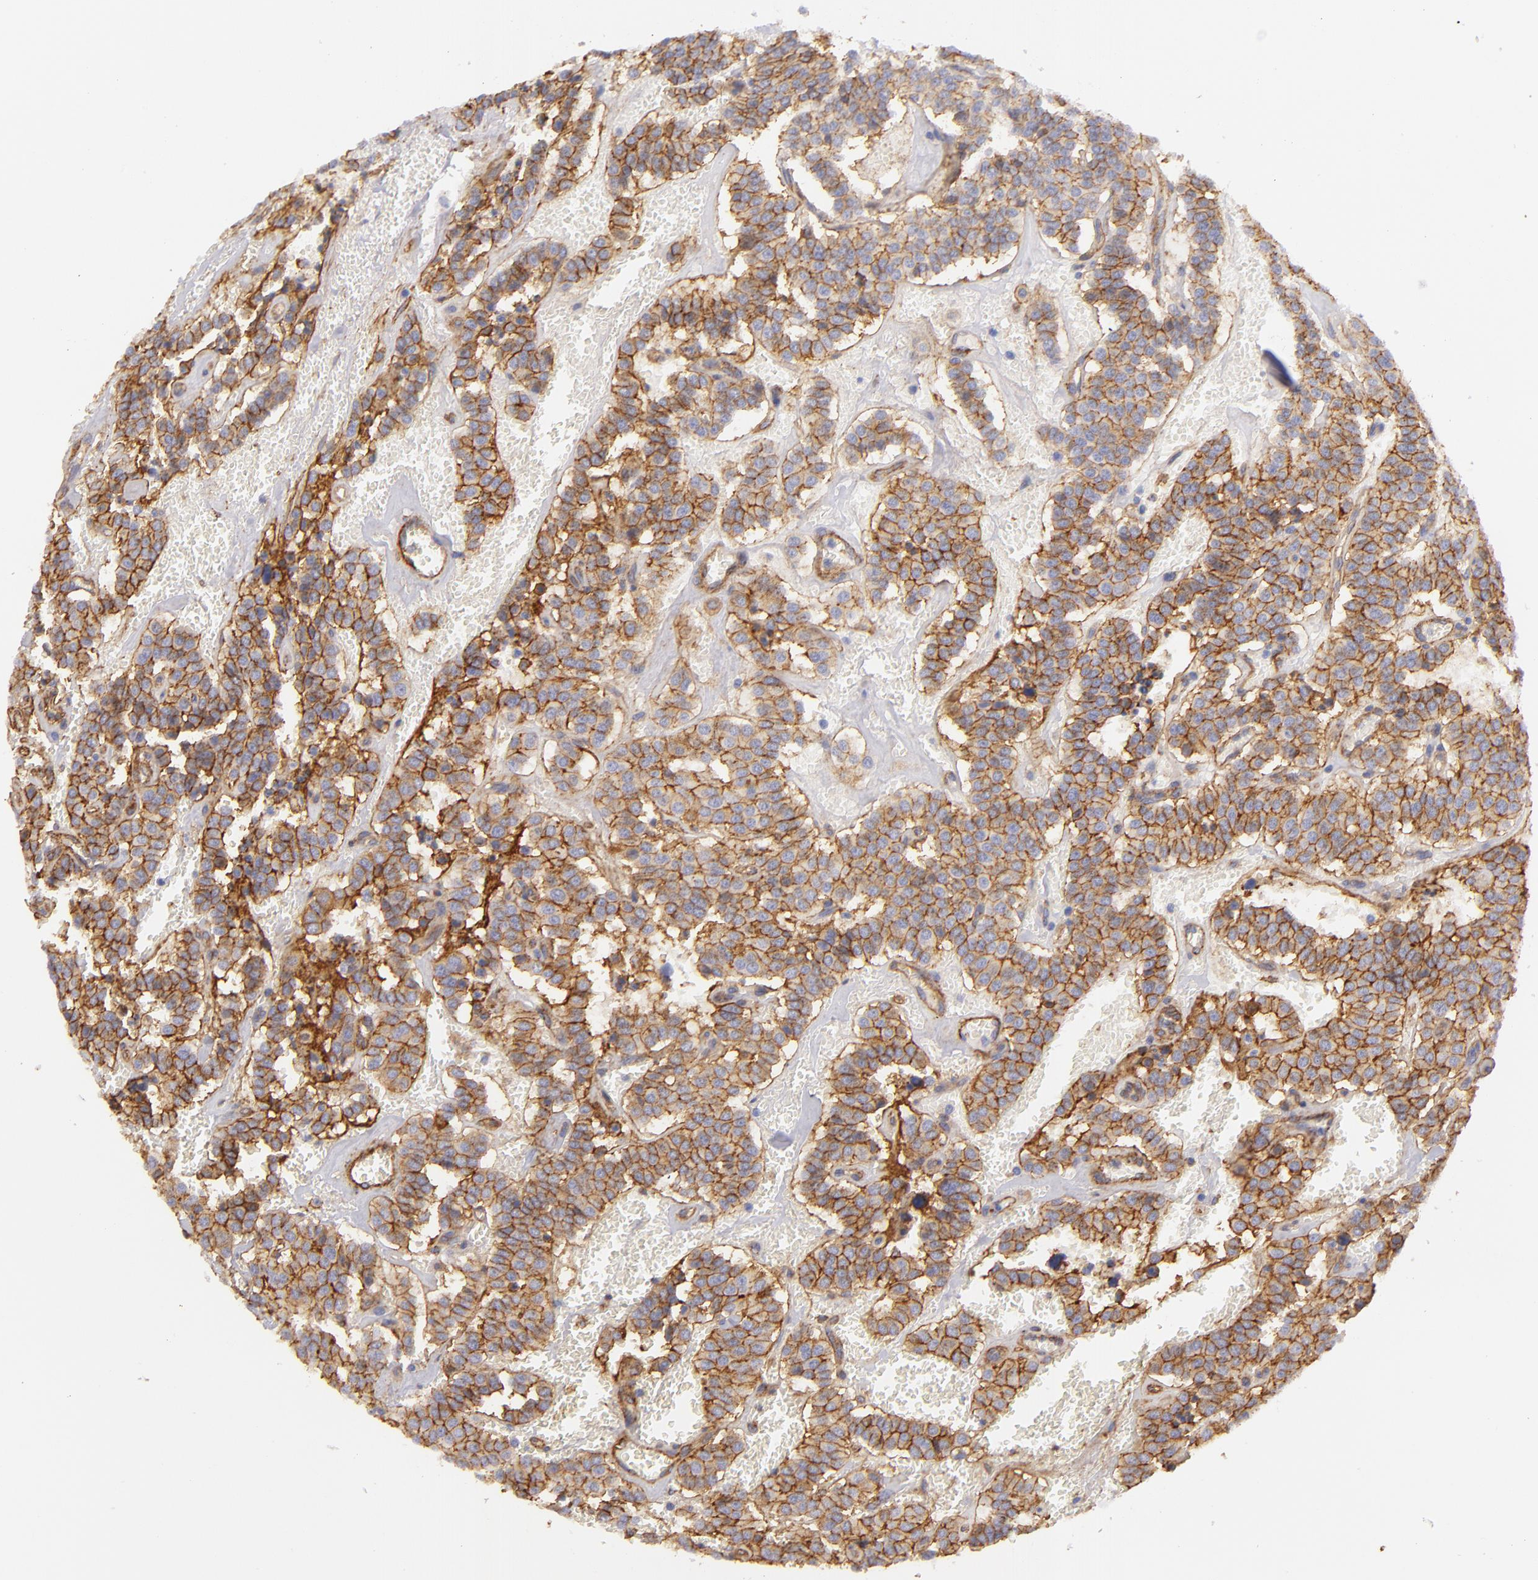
{"staining": {"intensity": "moderate", "quantity": ">75%", "location": "cytoplasmic/membranous"}, "tissue": "carcinoid", "cell_type": "Tumor cells", "image_type": "cancer", "snomed": [{"axis": "morphology", "description": "Carcinoid, malignant, NOS"}, {"axis": "topography", "description": "Bronchus"}], "caption": "Protein analysis of carcinoid tissue exhibits moderate cytoplasmic/membranous expression in about >75% of tumor cells.", "gene": "CD151", "patient": {"sex": "male", "age": 55}}